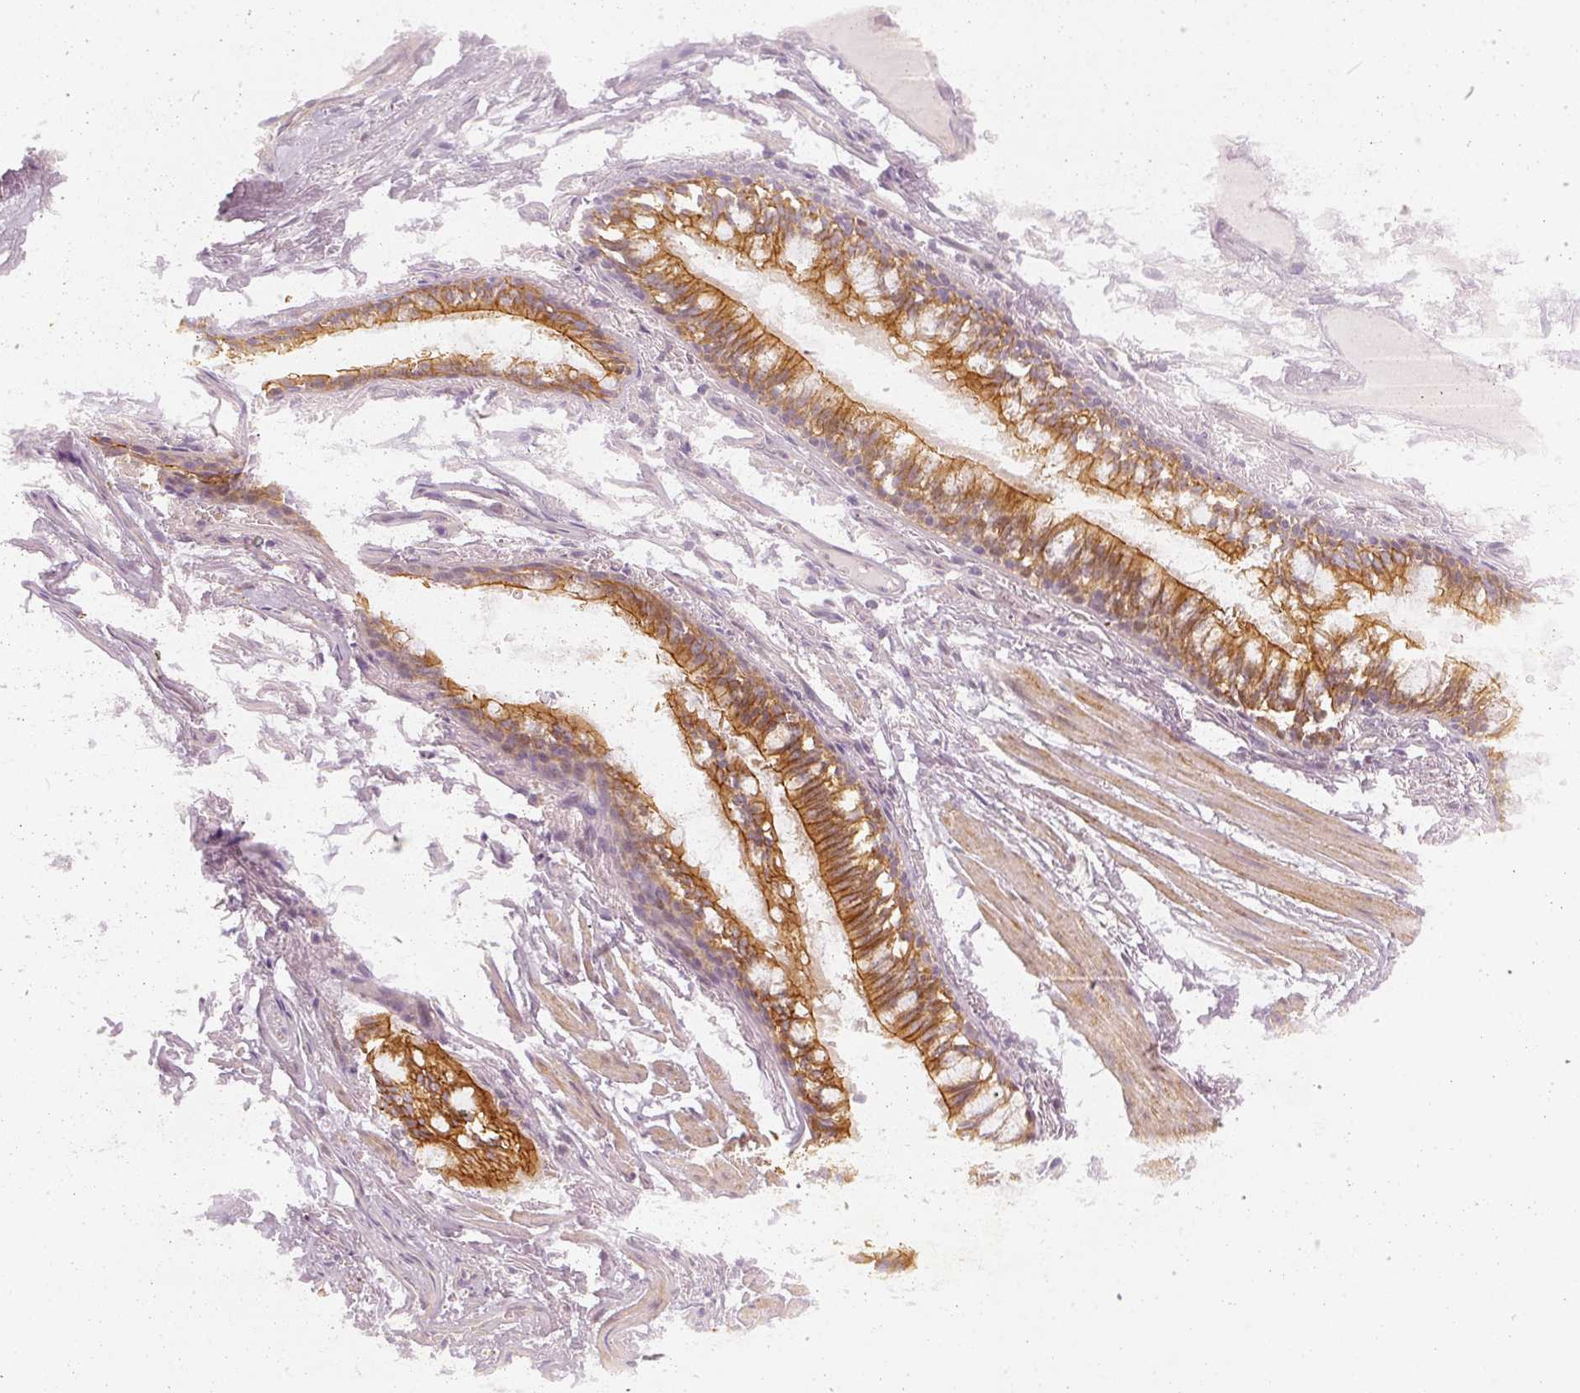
{"staining": {"intensity": "moderate", "quantity": "<25%", "location": "cytoplasmic/membranous,nuclear"}, "tissue": "soft tissue", "cell_type": "Chondrocytes", "image_type": "normal", "snomed": [{"axis": "morphology", "description": "Normal tissue, NOS"}, {"axis": "topography", "description": "Bronchus"}], "caption": "An IHC micrograph of benign tissue is shown. Protein staining in brown shows moderate cytoplasmic/membranous,nuclear positivity in soft tissue within chondrocytes. The staining is performed using DAB (3,3'-diaminobenzidine) brown chromogen to label protein expression. The nuclei are counter-stained blue using hematoxylin.", "gene": "DAPP1", "patient": {"sex": "male", "age": 70}}